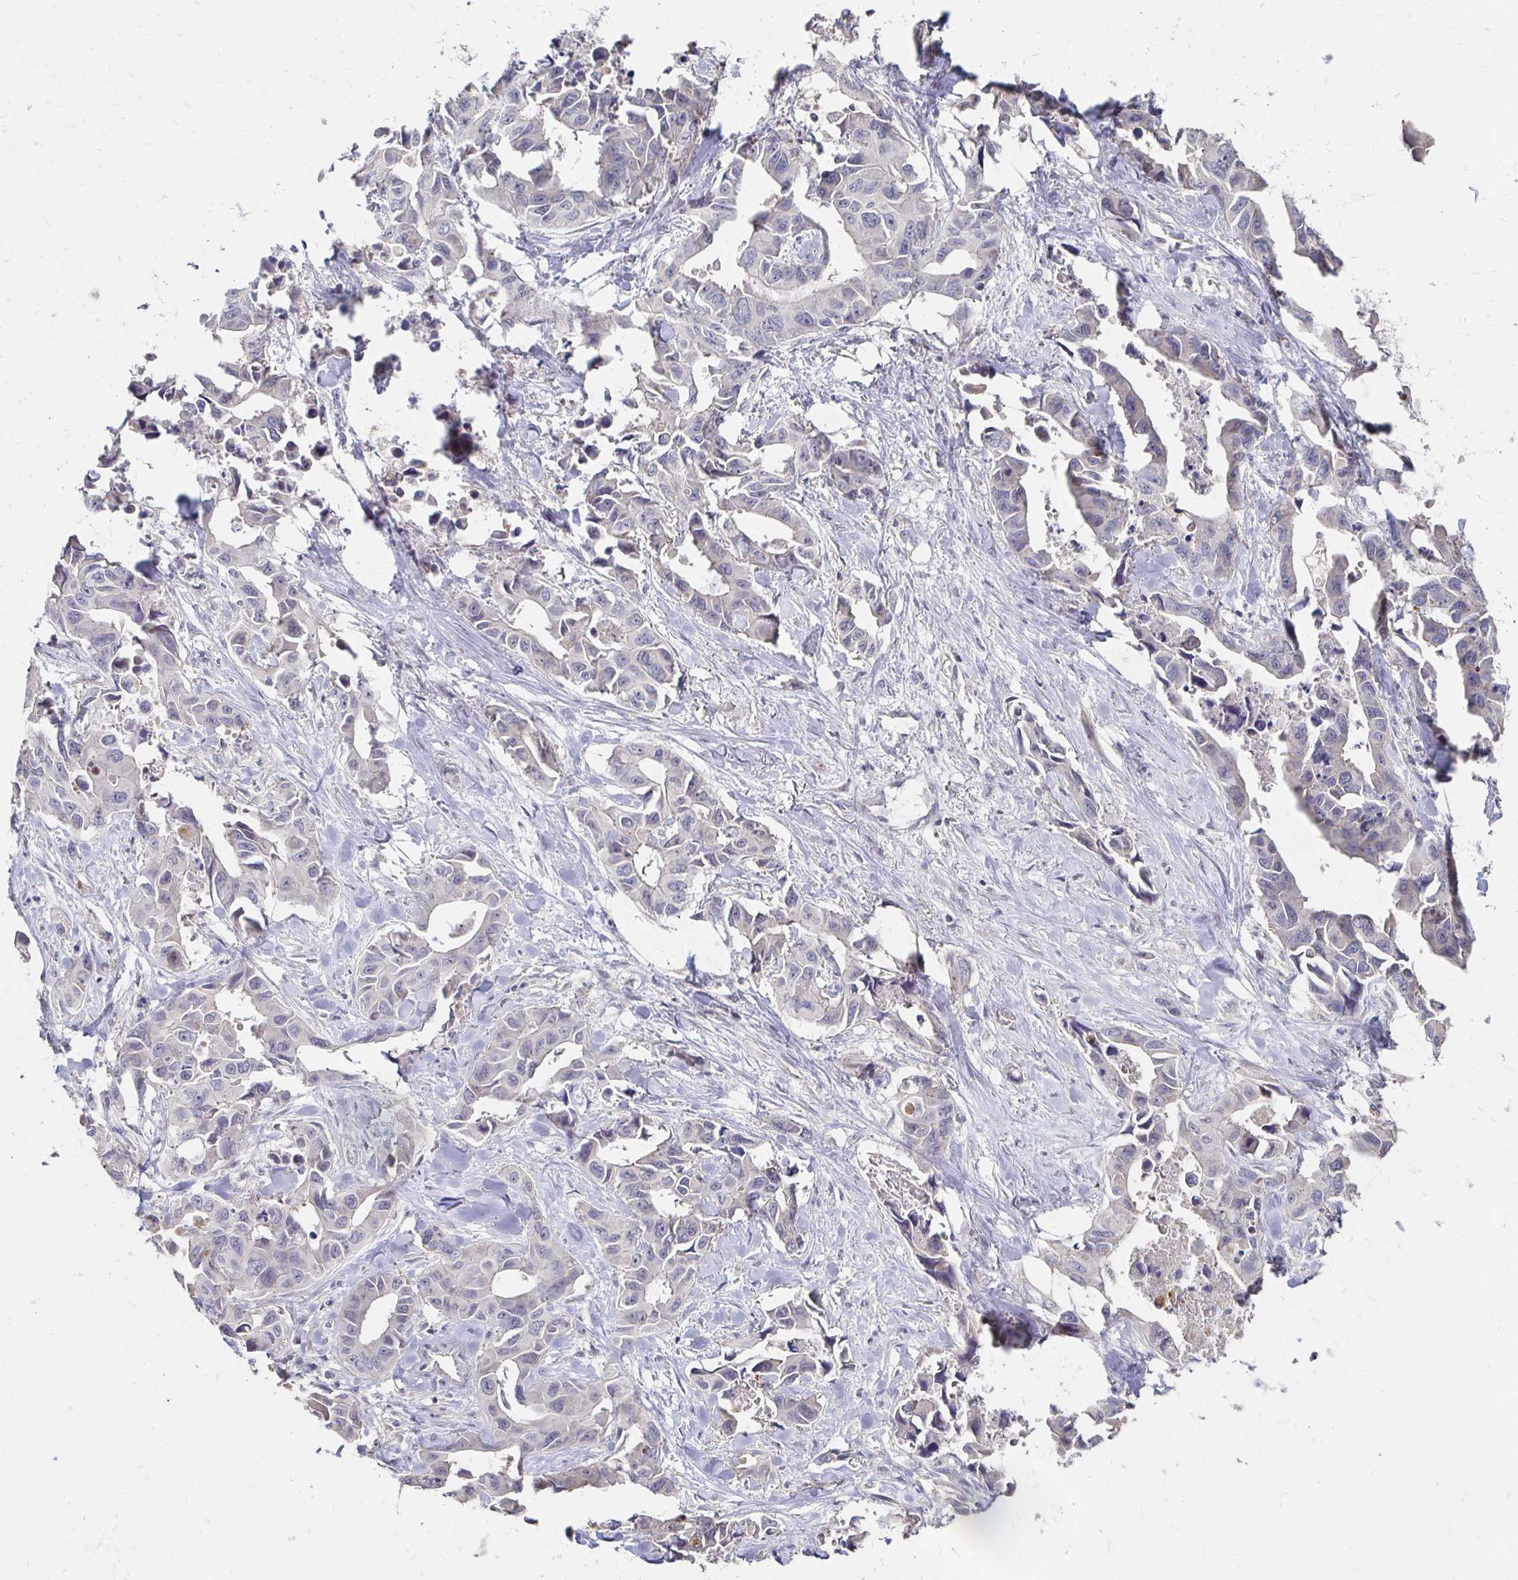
{"staining": {"intensity": "weak", "quantity": "<25%", "location": "cytoplasmic/membranous"}, "tissue": "lung cancer", "cell_type": "Tumor cells", "image_type": "cancer", "snomed": [{"axis": "morphology", "description": "Adenocarcinoma, NOS"}, {"axis": "topography", "description": "Lung"}], "caption": "A photomicrograph of human lung adenocarcinoma is negative for staining in tumor cells.", "gene": "ZNF727", "patient": {"sex": "male", "age": 64}}